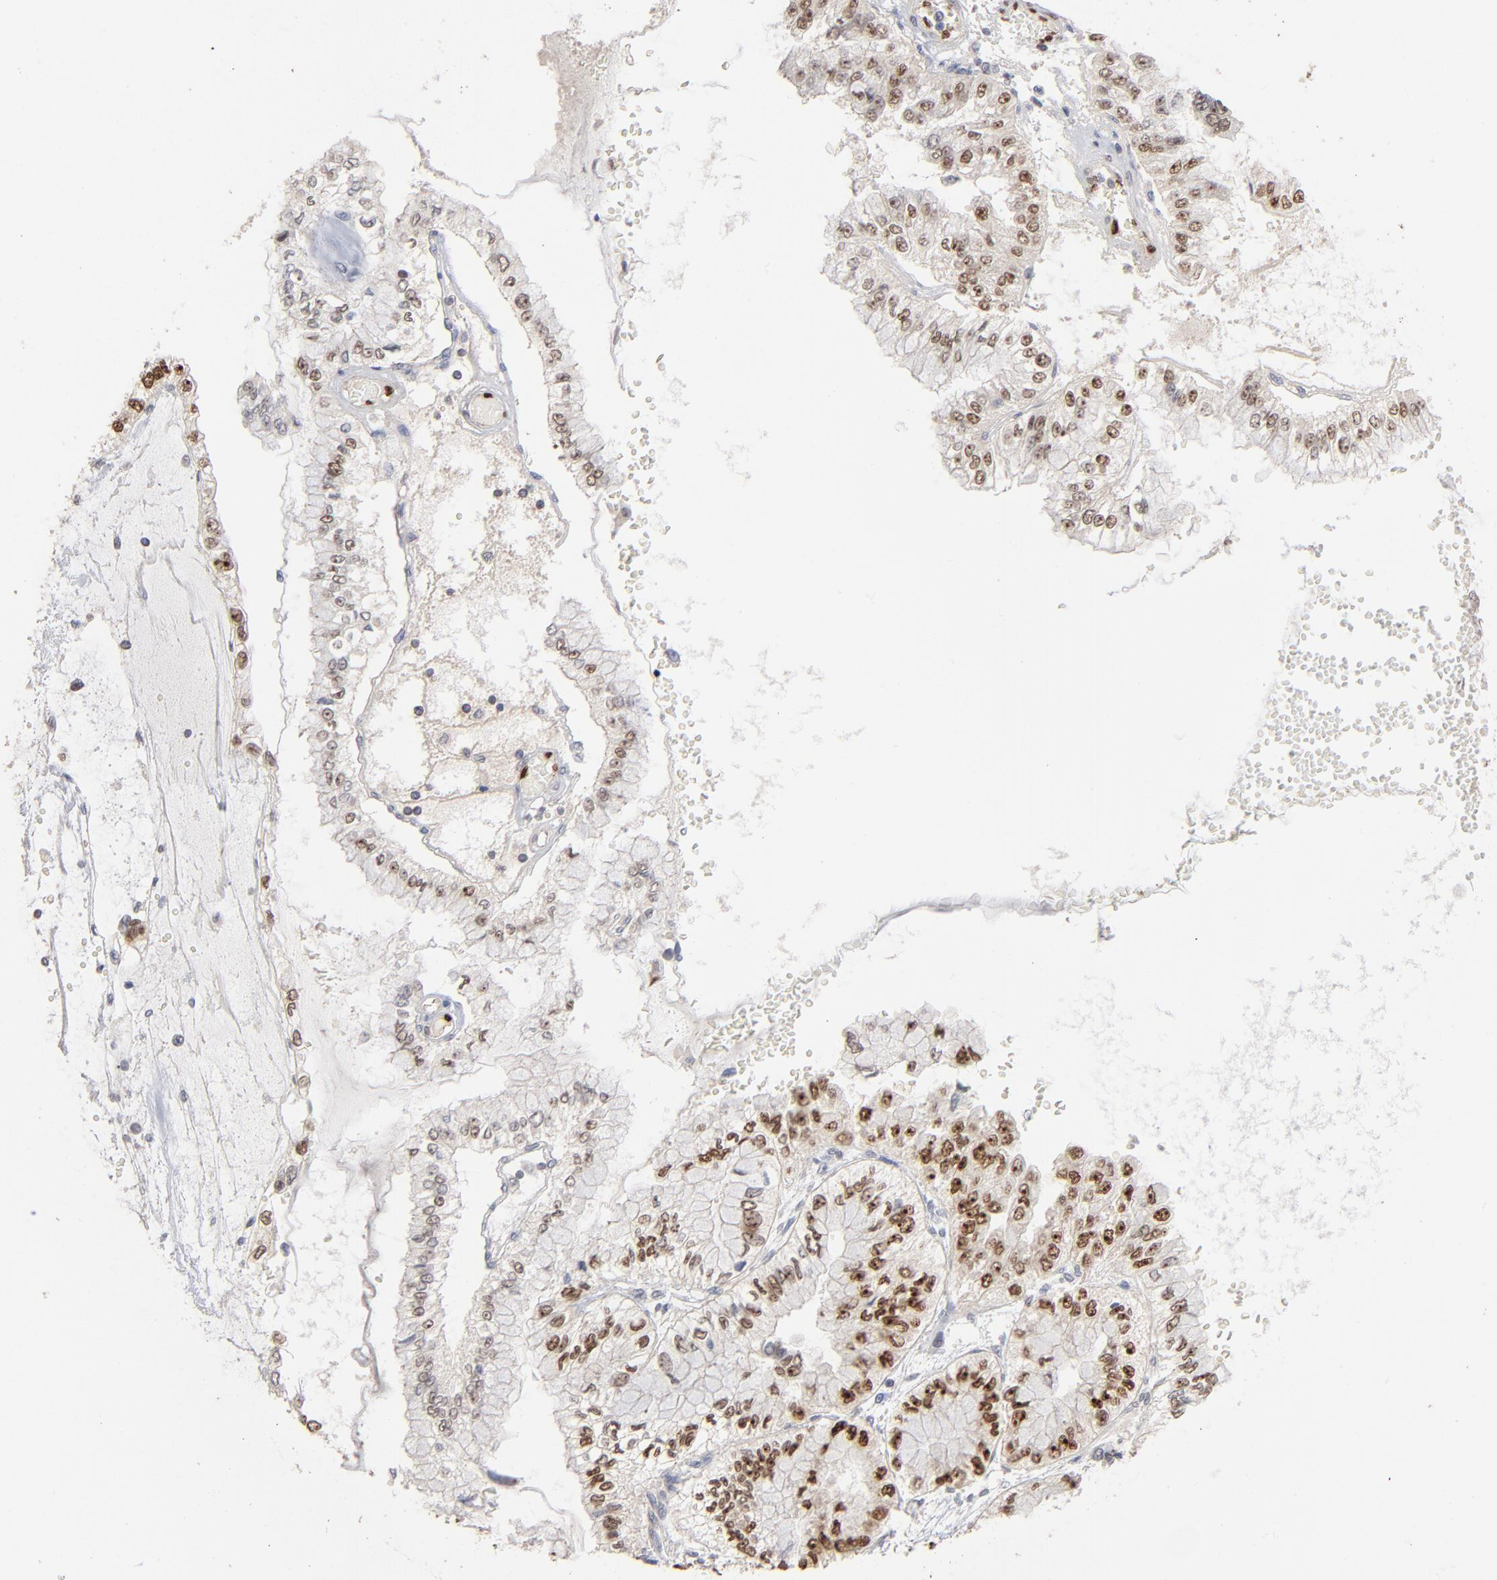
{"staining": {"intensity": "moderate", "quantity": ">75%", "location": "nuclear"}, "tissue": "liver cancer", "cell_type": "Tumor cells", "image_type": "cancer", "snomed": [{"axis": "morphology", "description": "Cholangiocarcinoma"}, {"axis": "topography", "description": "Liver"}], "caption": "The image exhibits immunohistochemical staining of liver cholangiocarcinoma. There is moderate nuclear positivity is seen in about >75% of tumor cells.", "gene": "NFIB", "patient": {"sex": "female", "age": 79}}